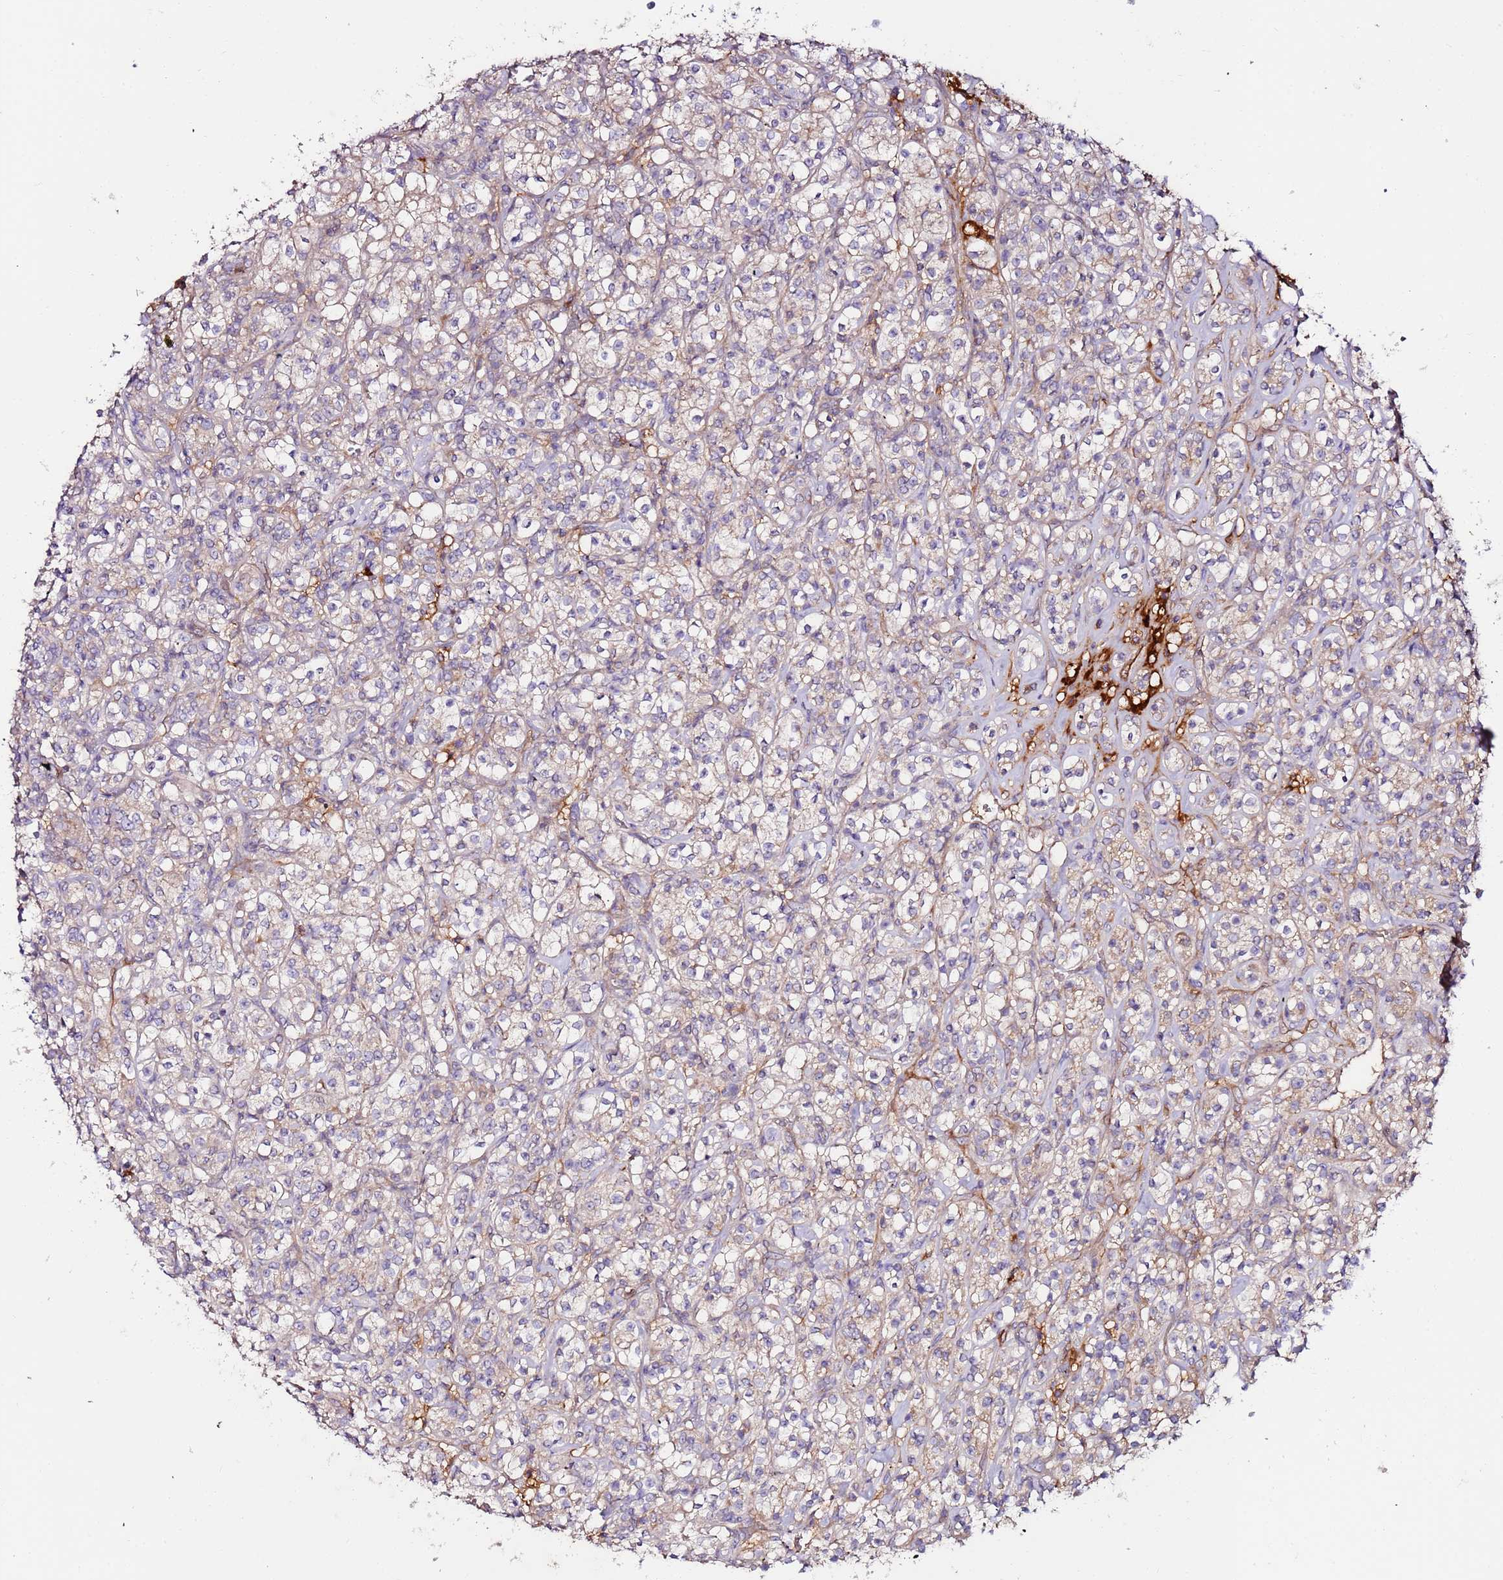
{"staining": {"intensity": "weak", "quantity": "<25%", "location": "cytoplasmic/membranous"}, "tissue": "renal cancer", "cell_type": "Tumor cells", "image_type": "cancer", "snomed": [{"axis": "morphology", "description": "Adenocarcinoma, NOS"}, {"axis": "topography", "description": "Kidney"}], "caption": "The immunohistochemistry (IHC) image has no significant positivity in tumor cells of renal adenocarcinoma tissue.", "gene": "FLVCR1", "patient": {"sex": "male", "age": 77}}